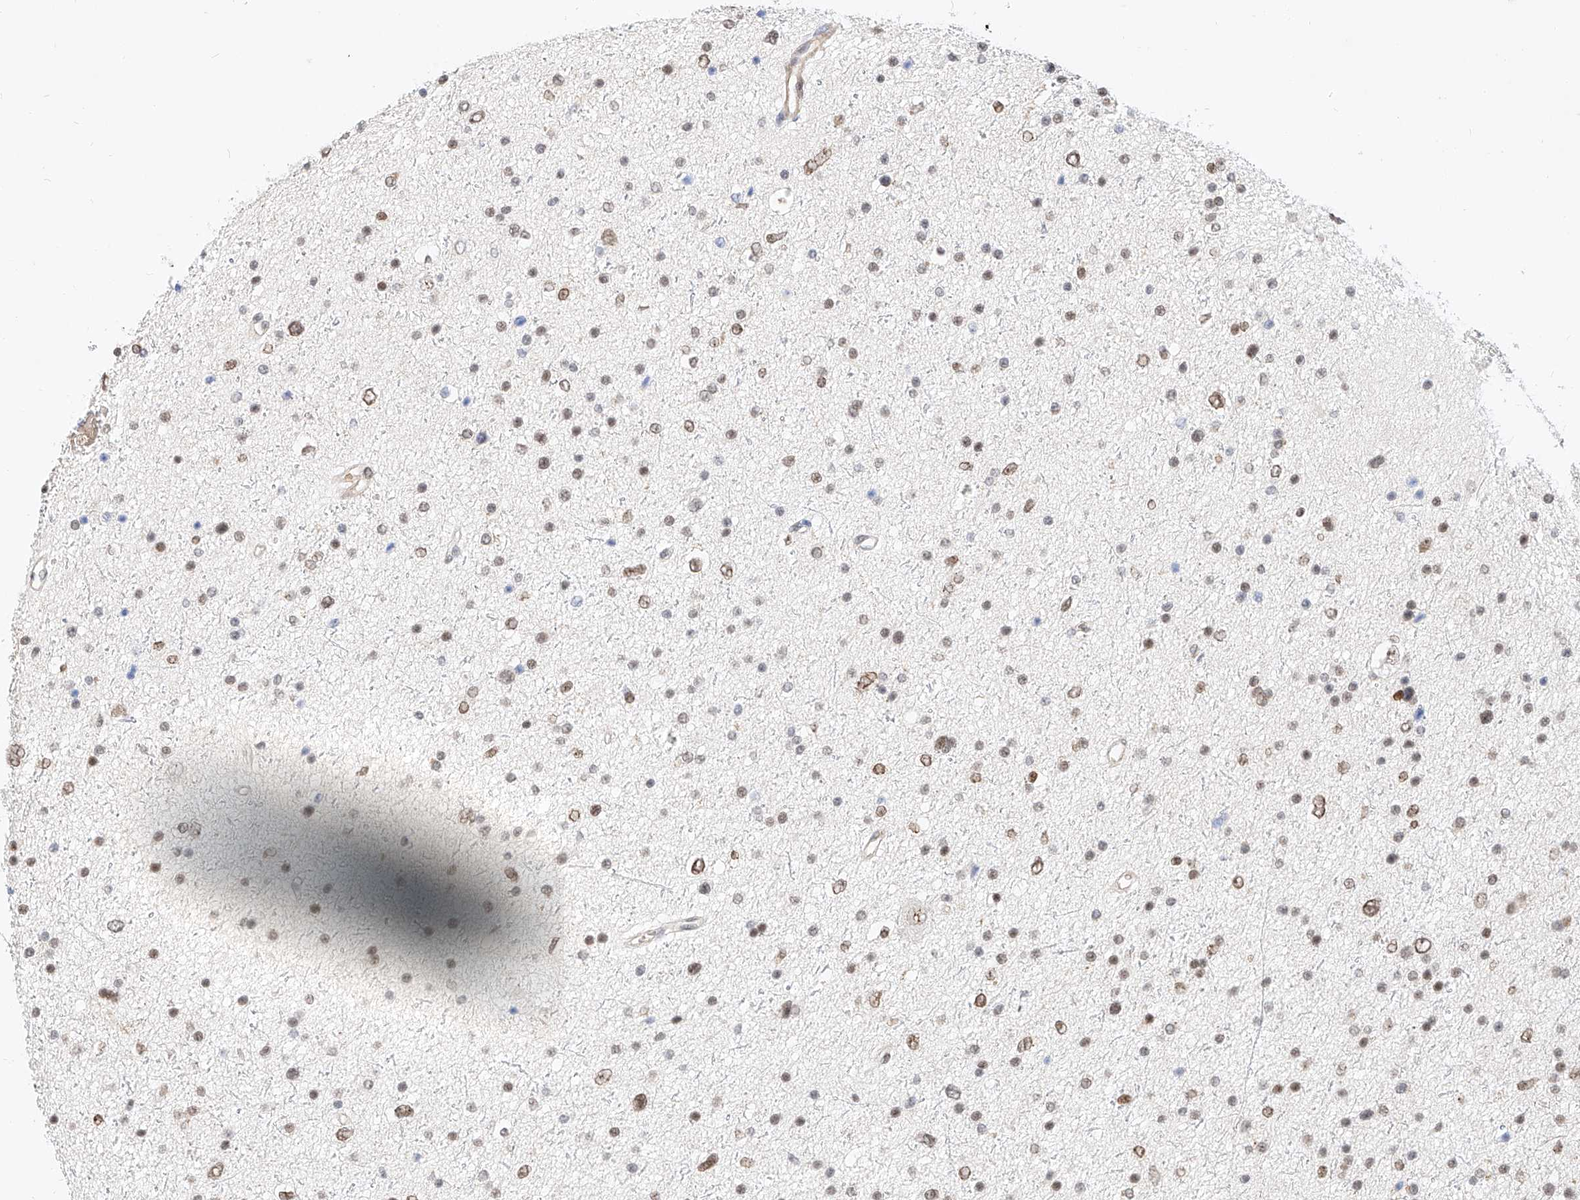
{"staining": {"intensity": "moderate", "quantity": "25%-75%", "location": "nuclear"}, "tissue": "glioma", "cell_type": "Tumor cells", "image_type": "cancer", "snomed": [{"axis": "morphology", "description": "Glioma, malignant, Low grade"}, {"axis": "topography", "description": "Brain"}], "caption": "DAB immunohistochemical staining of glioma shows moderate nuclear protein staining in approximately 25%-75% of tumor cells.", "gene": "CBX8", "patient": {"sex": "female", "age": 37}}